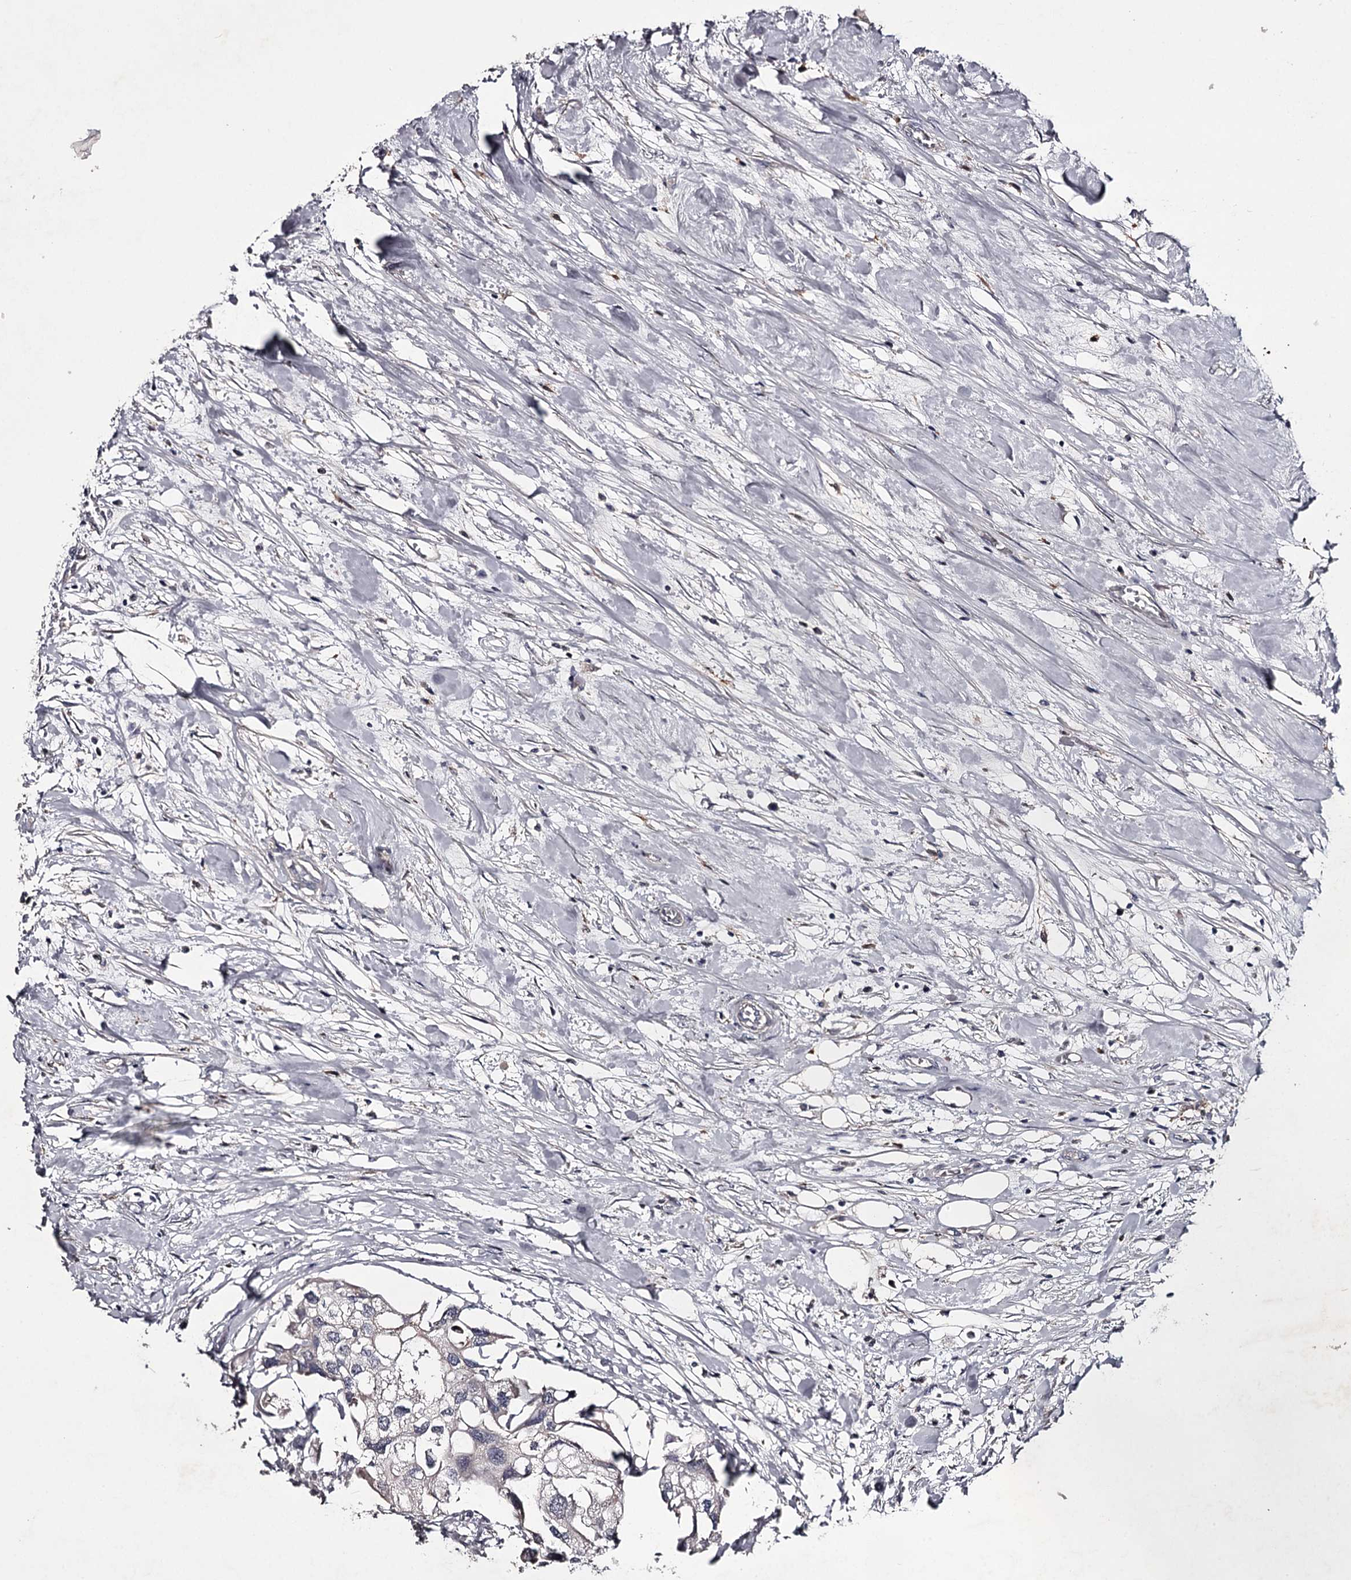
{"staining": {"intensity": "negative", "quantity": "none", "location": "none"}, "tissue": "urothelial cancer", "cell_type": "Tumor cells", "image_type": "cancer", "snomed": [{"axis": "morphology", "description": "Urothelial carcinoma, High grade"}, {"axis": "topography", "description": "Urinary bladder"}], "caption": "DAB (3,3'-diaminobenzidine) immunohistochemical staining of urothelial carcinoma (high-grade) displays no significant positivity in tumor cells. (DAB (3,3'-diaminobenzidine) immunohistochemistry with hematoxylin counter stain).", "gene": "FDXACB1", "patient": {"sex": "male", "age": 64}}